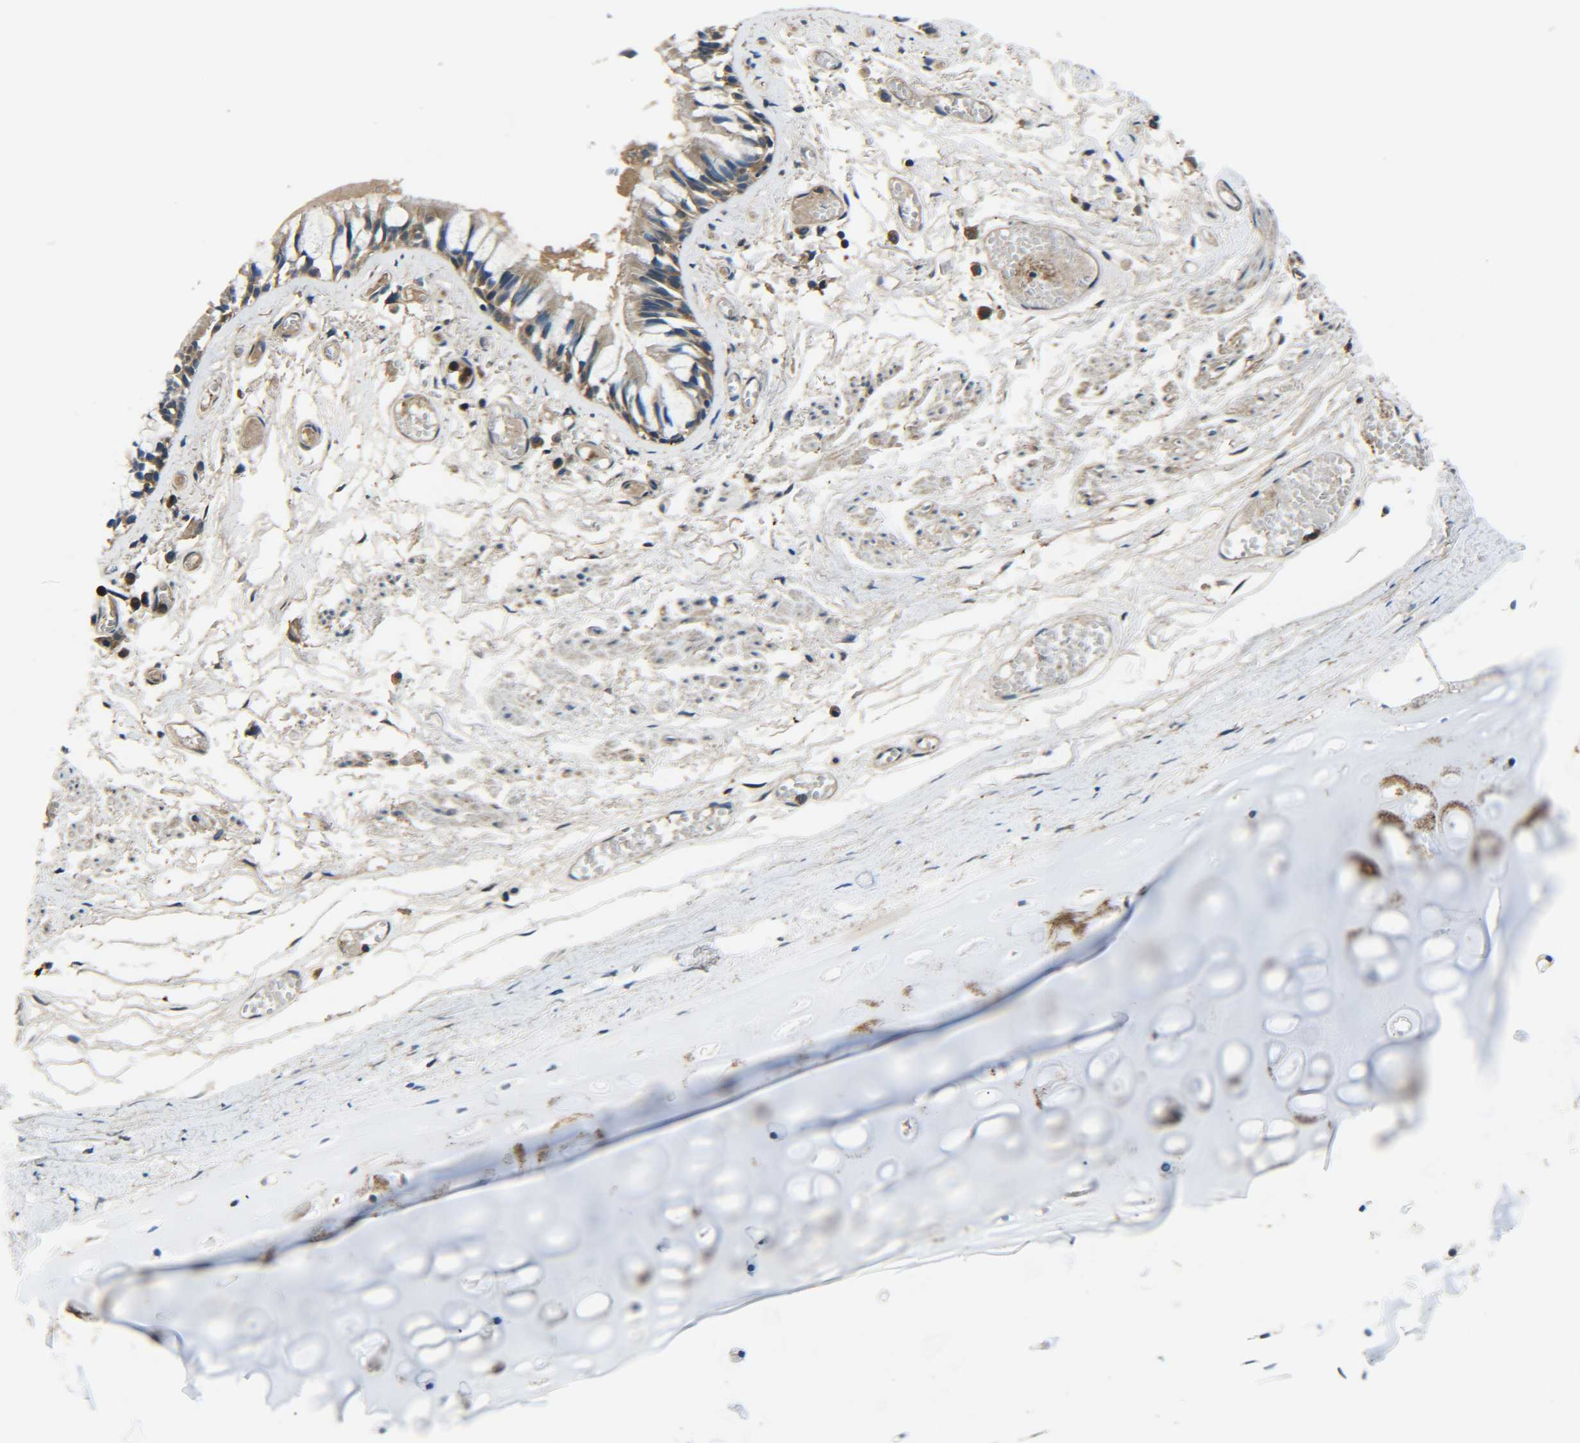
{"staining": {"intensity": "strong", "quantity": ">75%", "location": "cytoplasmic/membranous"}, "tissue": "bronchus", "cell_type": "Respiratory epithelial cells", "image_type": "normal", "snomed": [{"axis": "morphology", "description": "Normal tissue, NOS"}, {"axis": "morphology", "description": "Inflammation, NOS"}, {"axis": "topography", "description": "Cartilage tissue"}, {"axis": "topography", "description": "Lung"}], "caption": "Brown immunohistochemical staining in normal bronchus demonstrates strong cytoplasmic/membranous staining in approximately >75% of respiratory epithelial cells. Immunohistochemistry stains the protein in brown and the nuclei are stained blue.", "gene": "PREB", "patient": {"sex": "male", "age": 71}}